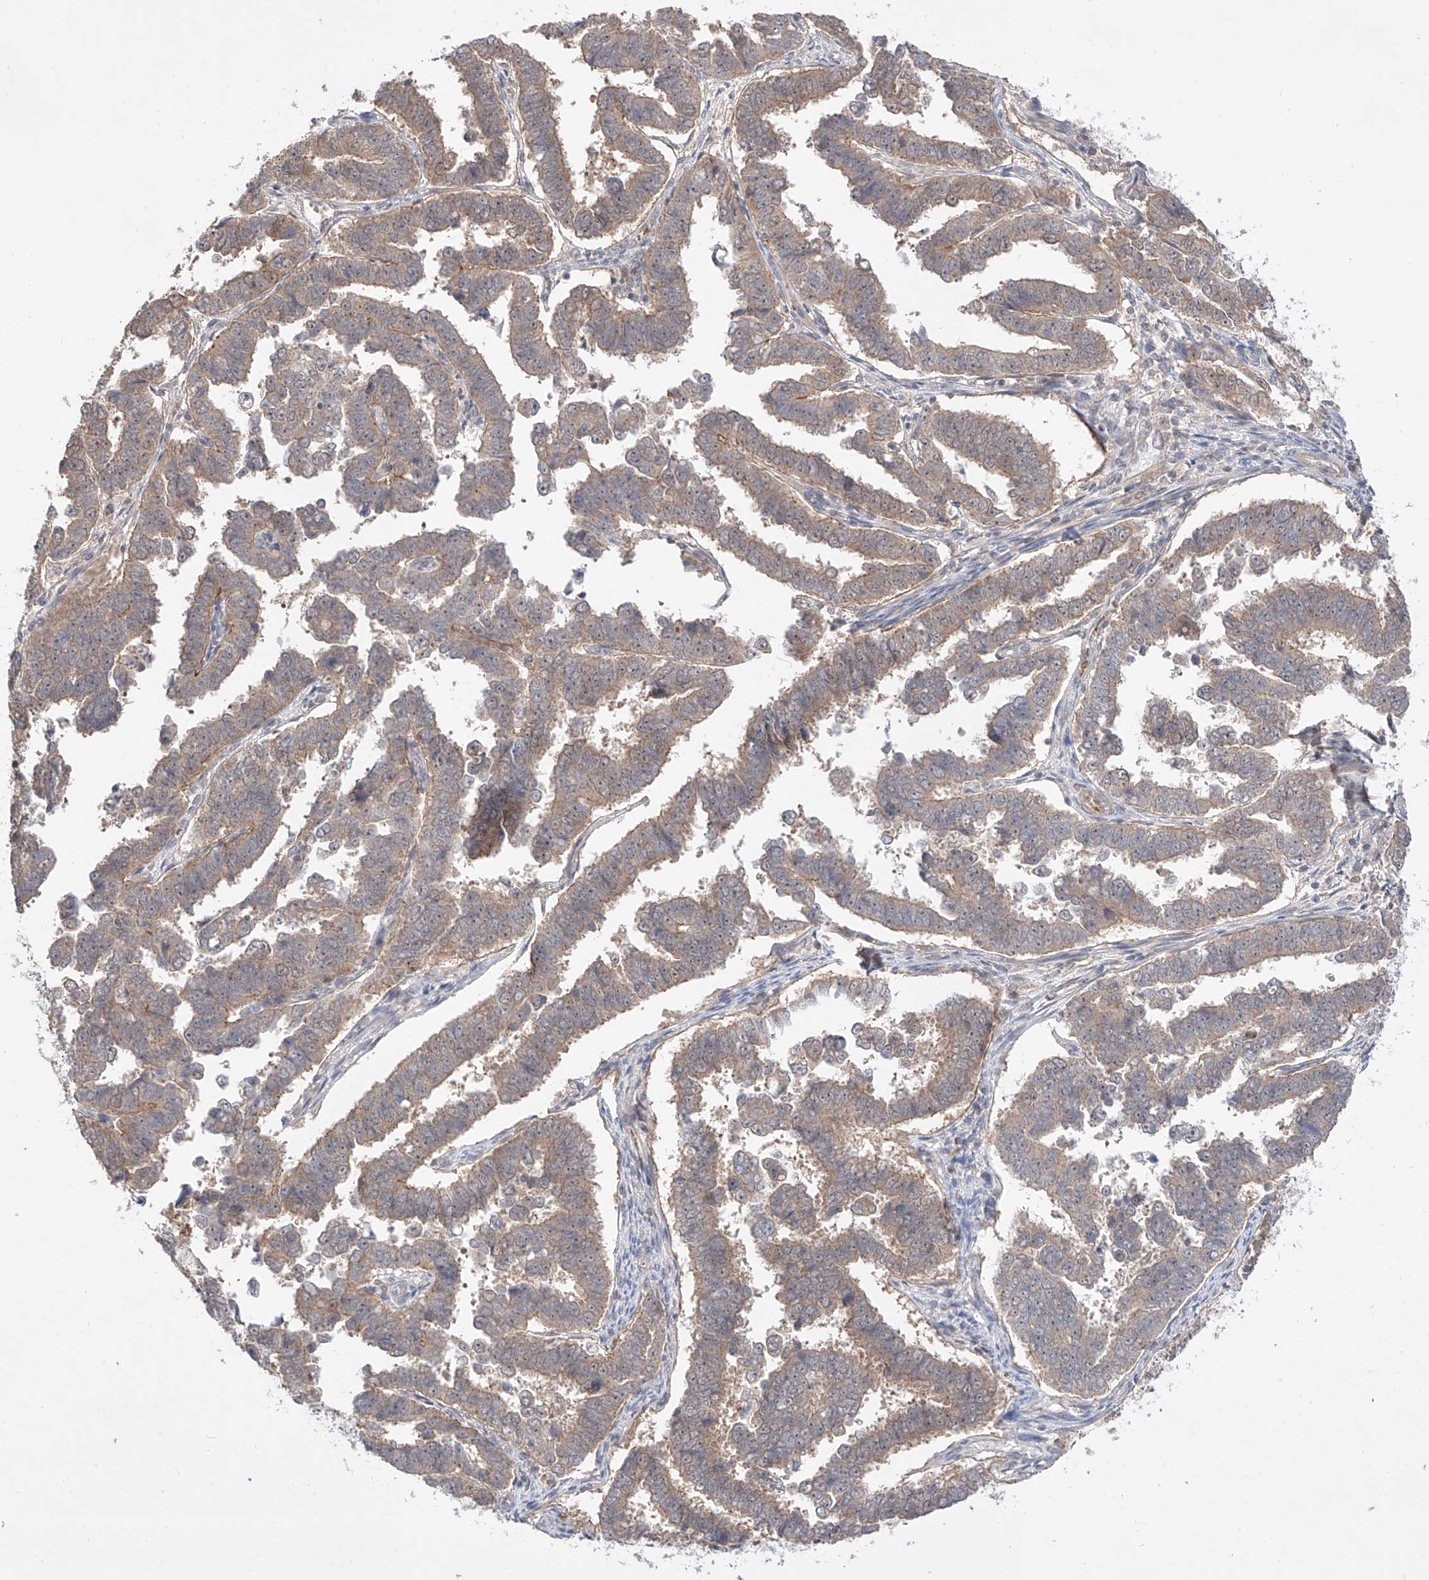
{"staining": {"intensity": "weak", "quantity": ">75%", "location": "cytoplasmic/membranous"}, "tissue": "endometrial cancer", "cell_type": "Tumor cells", "image_type": "cancer", "snomed": [{"axis": "morphology", "description": "Adenocarcinoma, NOS"}, {"axis": "topography", "description": "Endometrium"}], "caption": "Weak cytoplasmic/membranous protein positivity is appreciated in about >75% of tumor cells in endometrial cancer (adenocarcinoma).", "gene": "TSR2", "patient": {"sex": "female", "age": 75}}